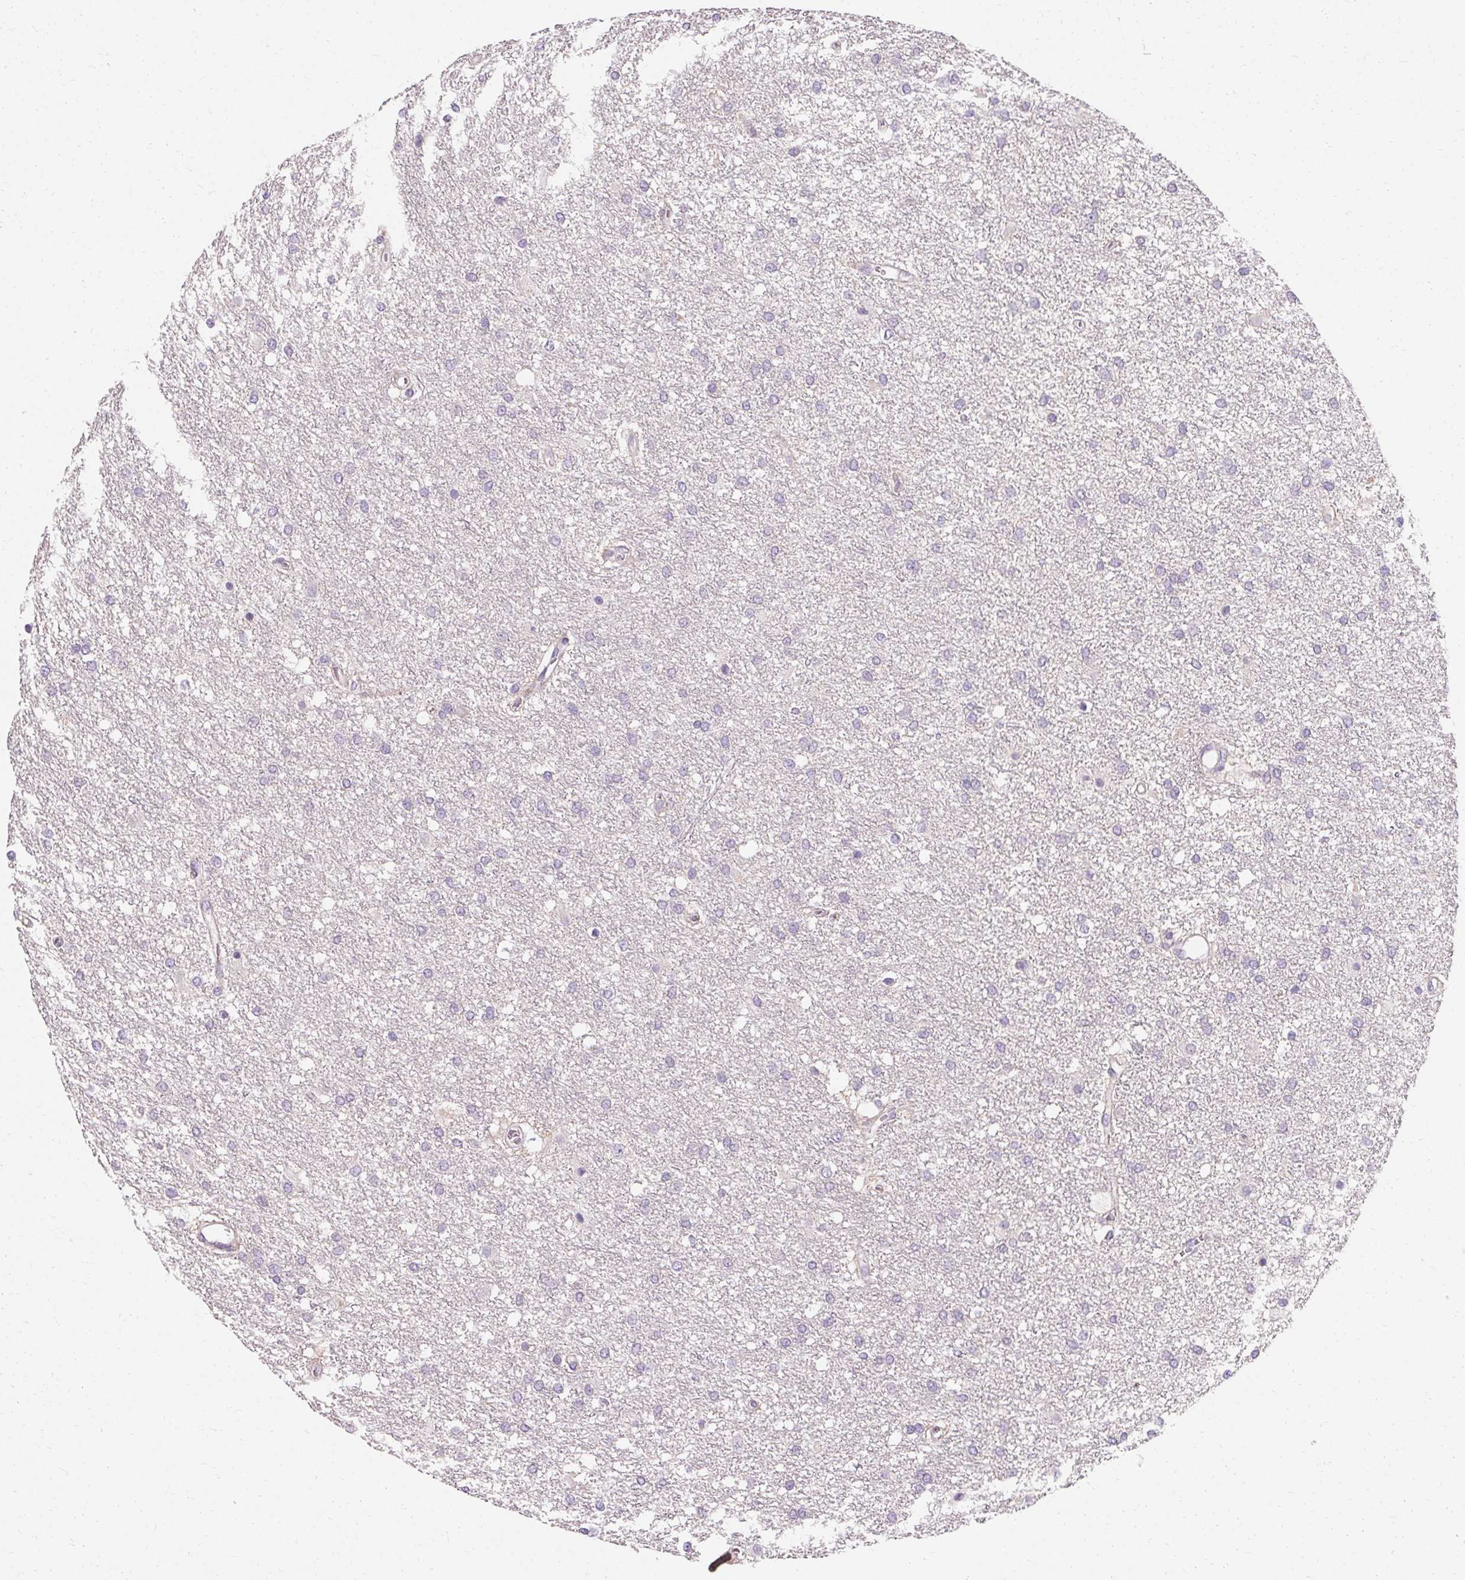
{"staining": {"intensity": "negative", "quantity": "none", "location": "none"}, "tissue": "glioma", "cell_type": "Tumor cells", "image_type": "cancer", "snomed": [{"axis": "morphology", "description": "Glioma, malignant, High grade"}, {"axis": "topography", "description": "Brain"}], "caption": "DAB (3,3'-diaminobenzidine) immunohistochemical staining of malignant glioma (high-grade) demonstrates no significant positivity in tumor cells.", "gene": "TRIP13", "patient": {"sex": "female", "age": 61}}